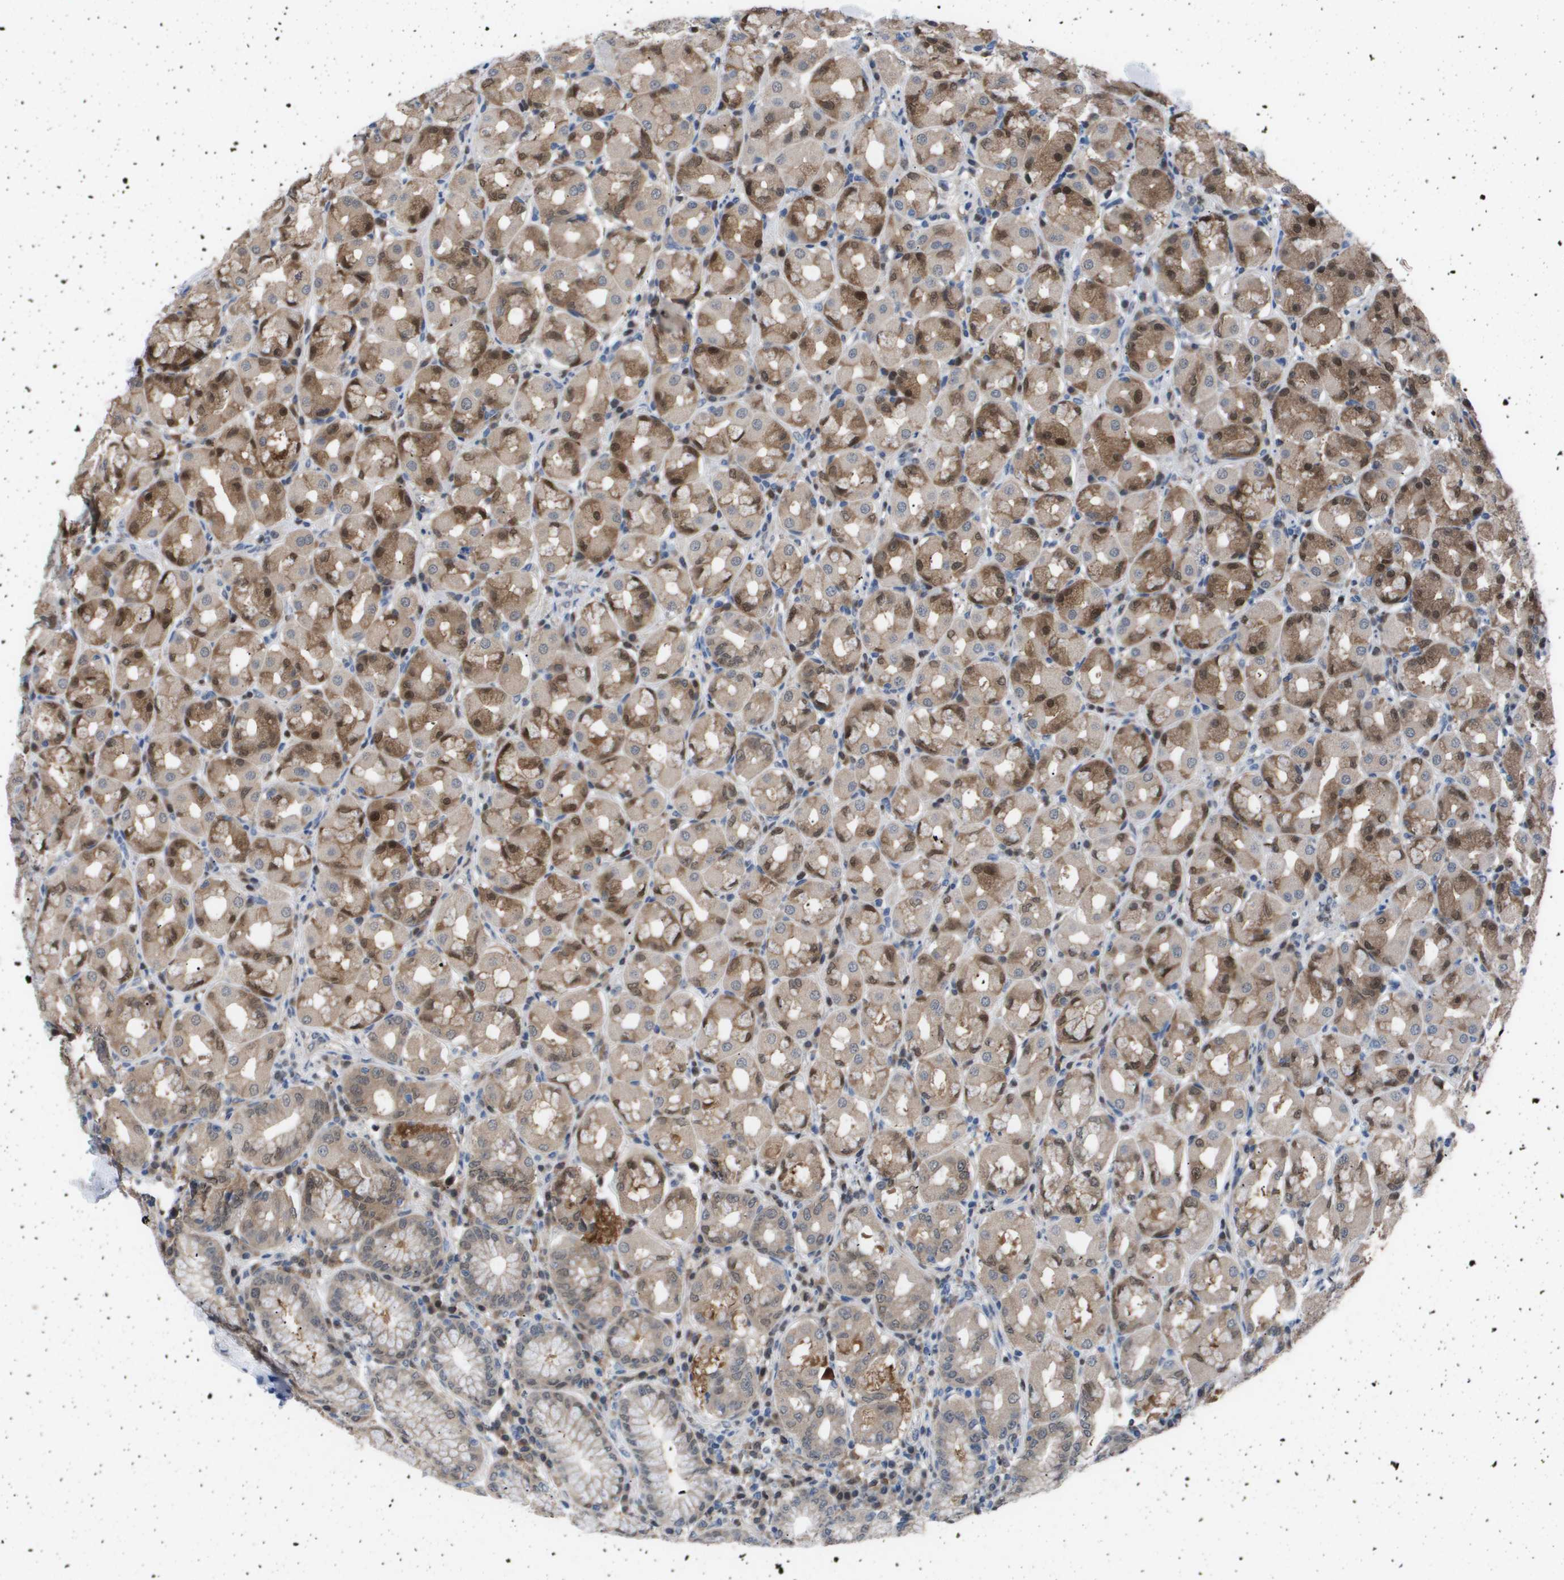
{"staining": {"intensity": "moderate", "quantity": "25%-75%", "location": "cytoplasmic/membranous,nuclear"}, "tissue": "stomach", "cell_type": "Glandular cells", "image_type": "normal", "snomed": [{"axis": "morphology", "description": "Normal tissue, NOS"}, {"axis": "topography", "description": "Stomach"}, {"axis": "topography", "description": "Stomach, lower"}], "caption": "Normal stomach was stained to show a protein in brown. There is medium levels of moderate cytoplasmic/membranous,nuclear staining in approximately 25%-75% of glandular cells. Using DAB (brown) and hematoxylin (blue) stains, captured at high magnification using brightfield microscopy.", "gene": "AKR1A1", "patient": {"sex": "female", "age": 56}}